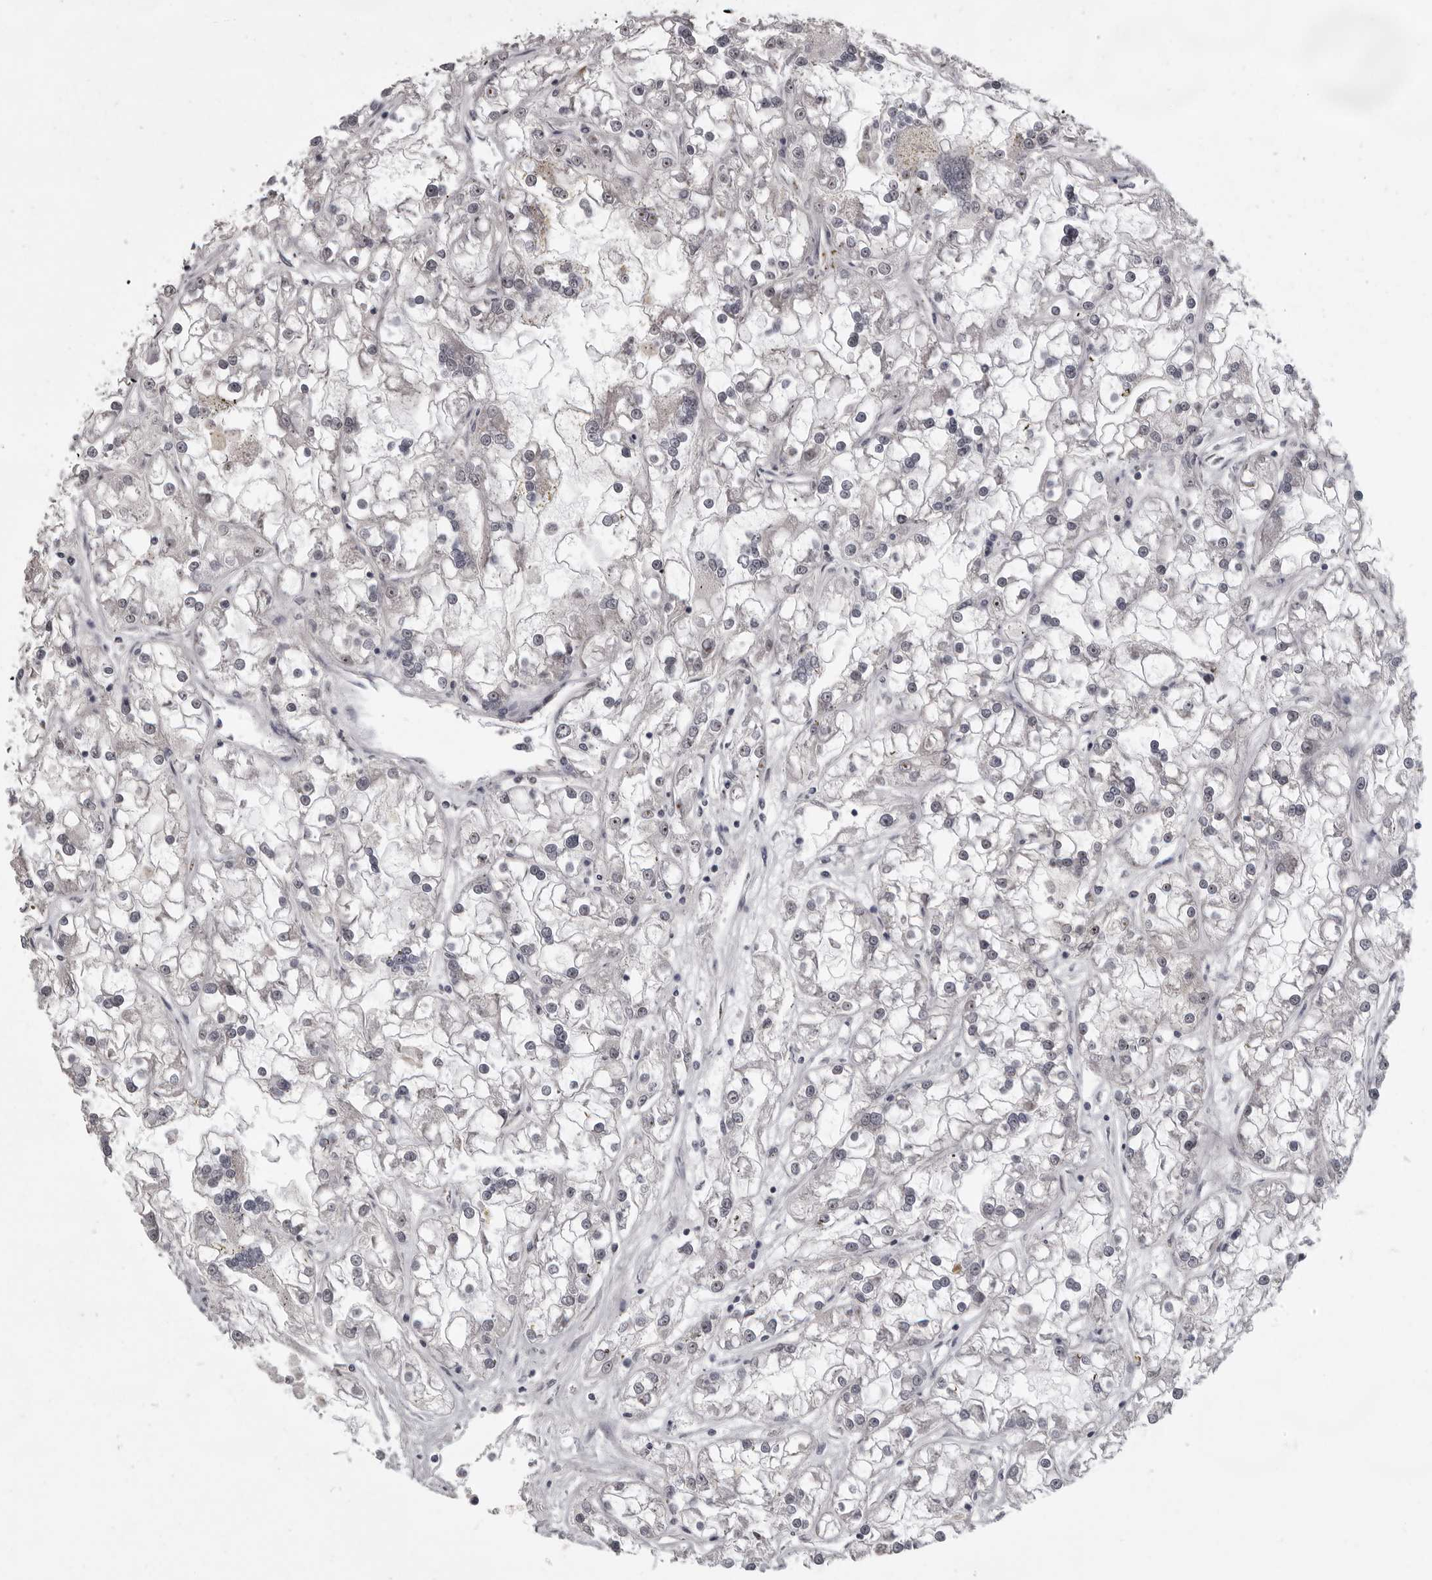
{"staining": {"intensity": "negative", "quantity": "none", "location": "none"}, "tissue": "renal cancer", "cell_type": "Tumor cells", "image_type": "cancer", "snomed": [{"axis": "morphology", "description": "Adenocarcinoma, NOS"}, {"axis": "topography", "description": "Kidney"}], "caption": "This is an IHC image of human renal cancer. There is no expression in tumor cells.", "gene": "MRTO4", "patient": {"sex": "female", "age": 52}}